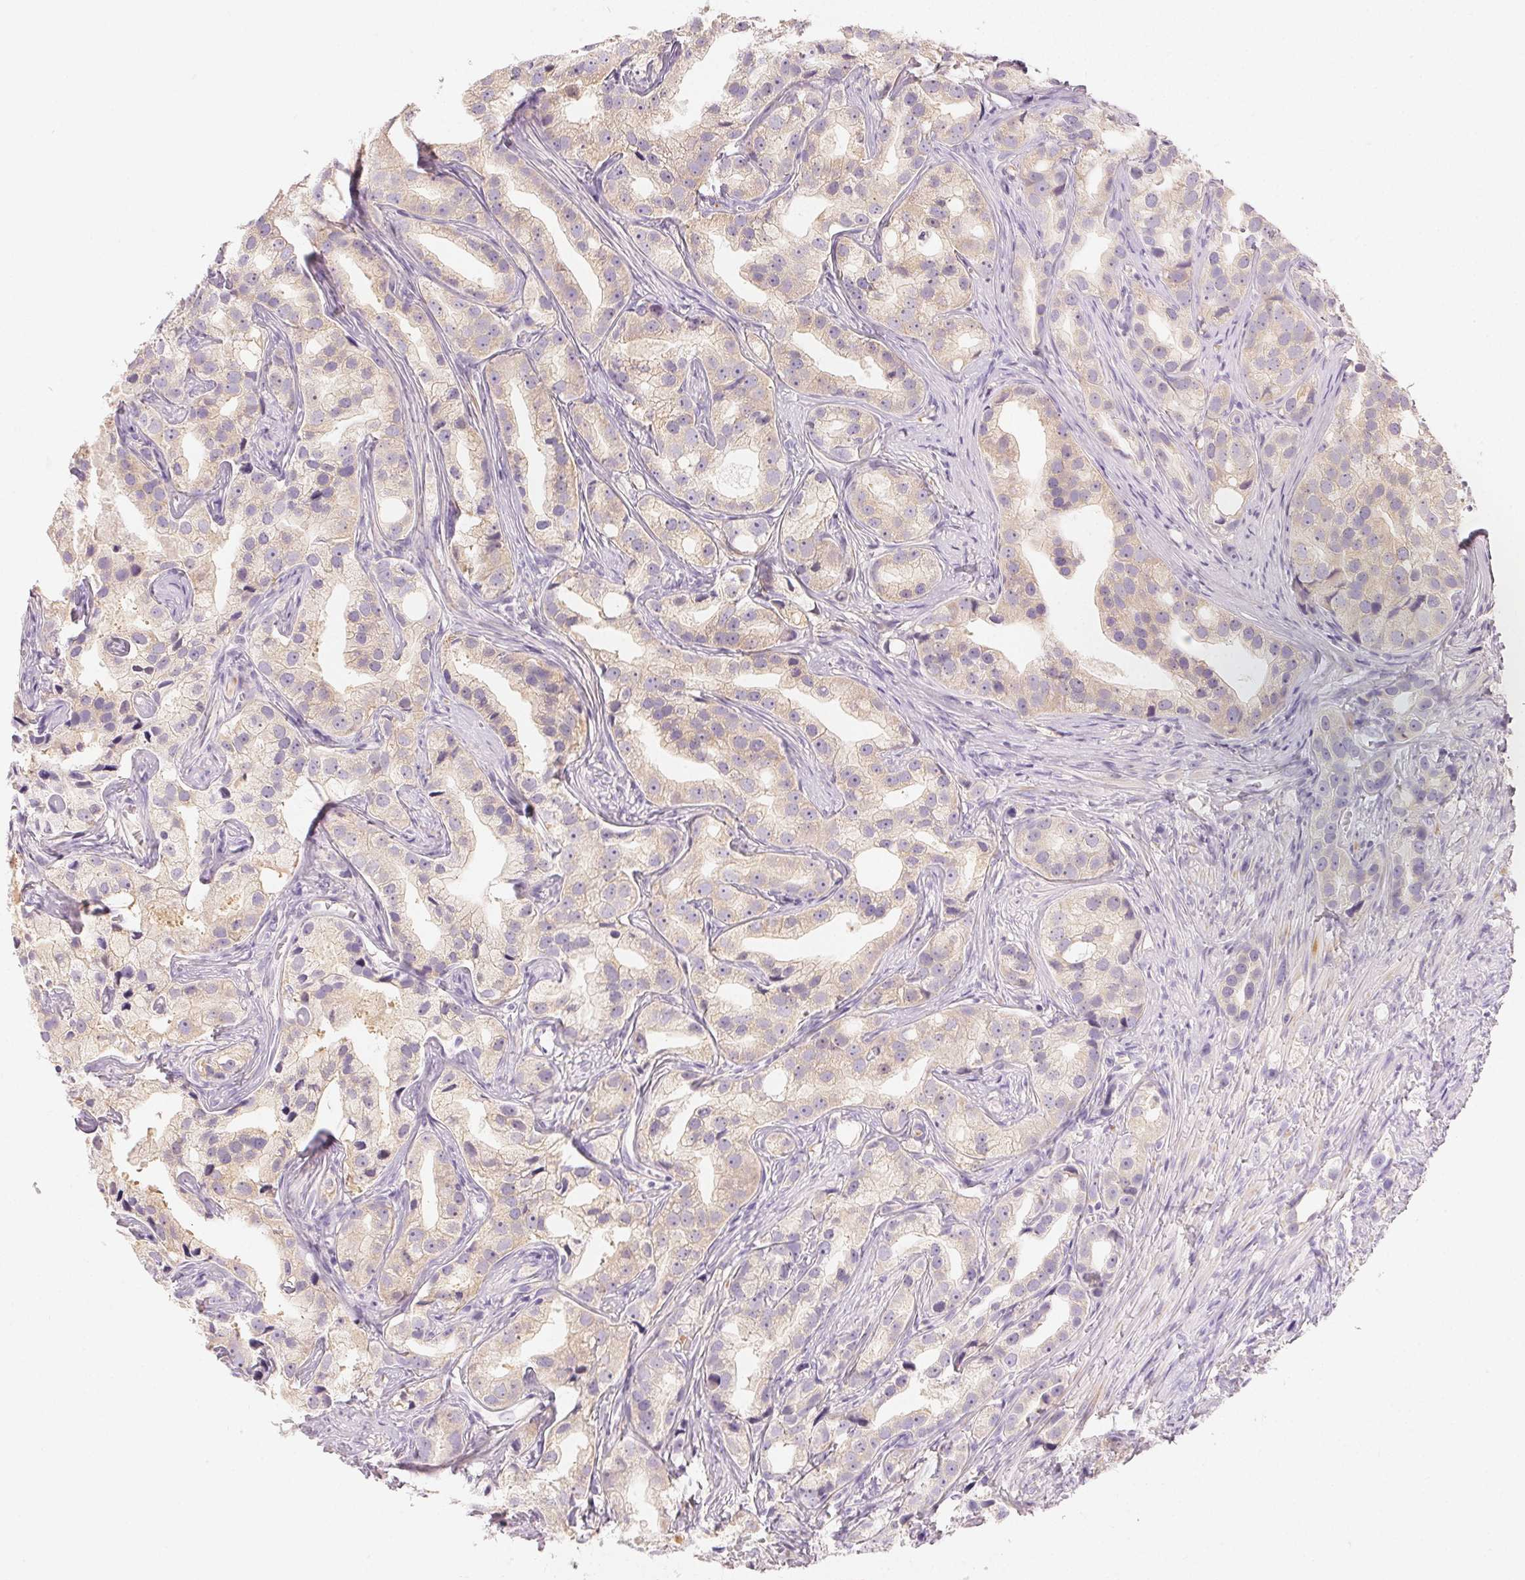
{"staining": {"intensity": "weak", "quantity": "25%-75%", "location": "cytoplasmic/membranous"}, "tissue": "prostate cancer", "cell_type": "Tumor cells", "image_type": "cancer", "snomed": [{"axis": "morphology", "description": "Adenocarcinoma, High grade"}, {"axis": "topography", "description": "Prostate"}], "caption": "Prostate cancer stained with DAB (3,3'-diaminobenzidine) IHC demonstrates low levels of weak cytoplasmic/membranous expression in approximately 25%-75% of tumor cells.", "gene": "MIOX", "patient": {"sex": "male", "age": 75}}